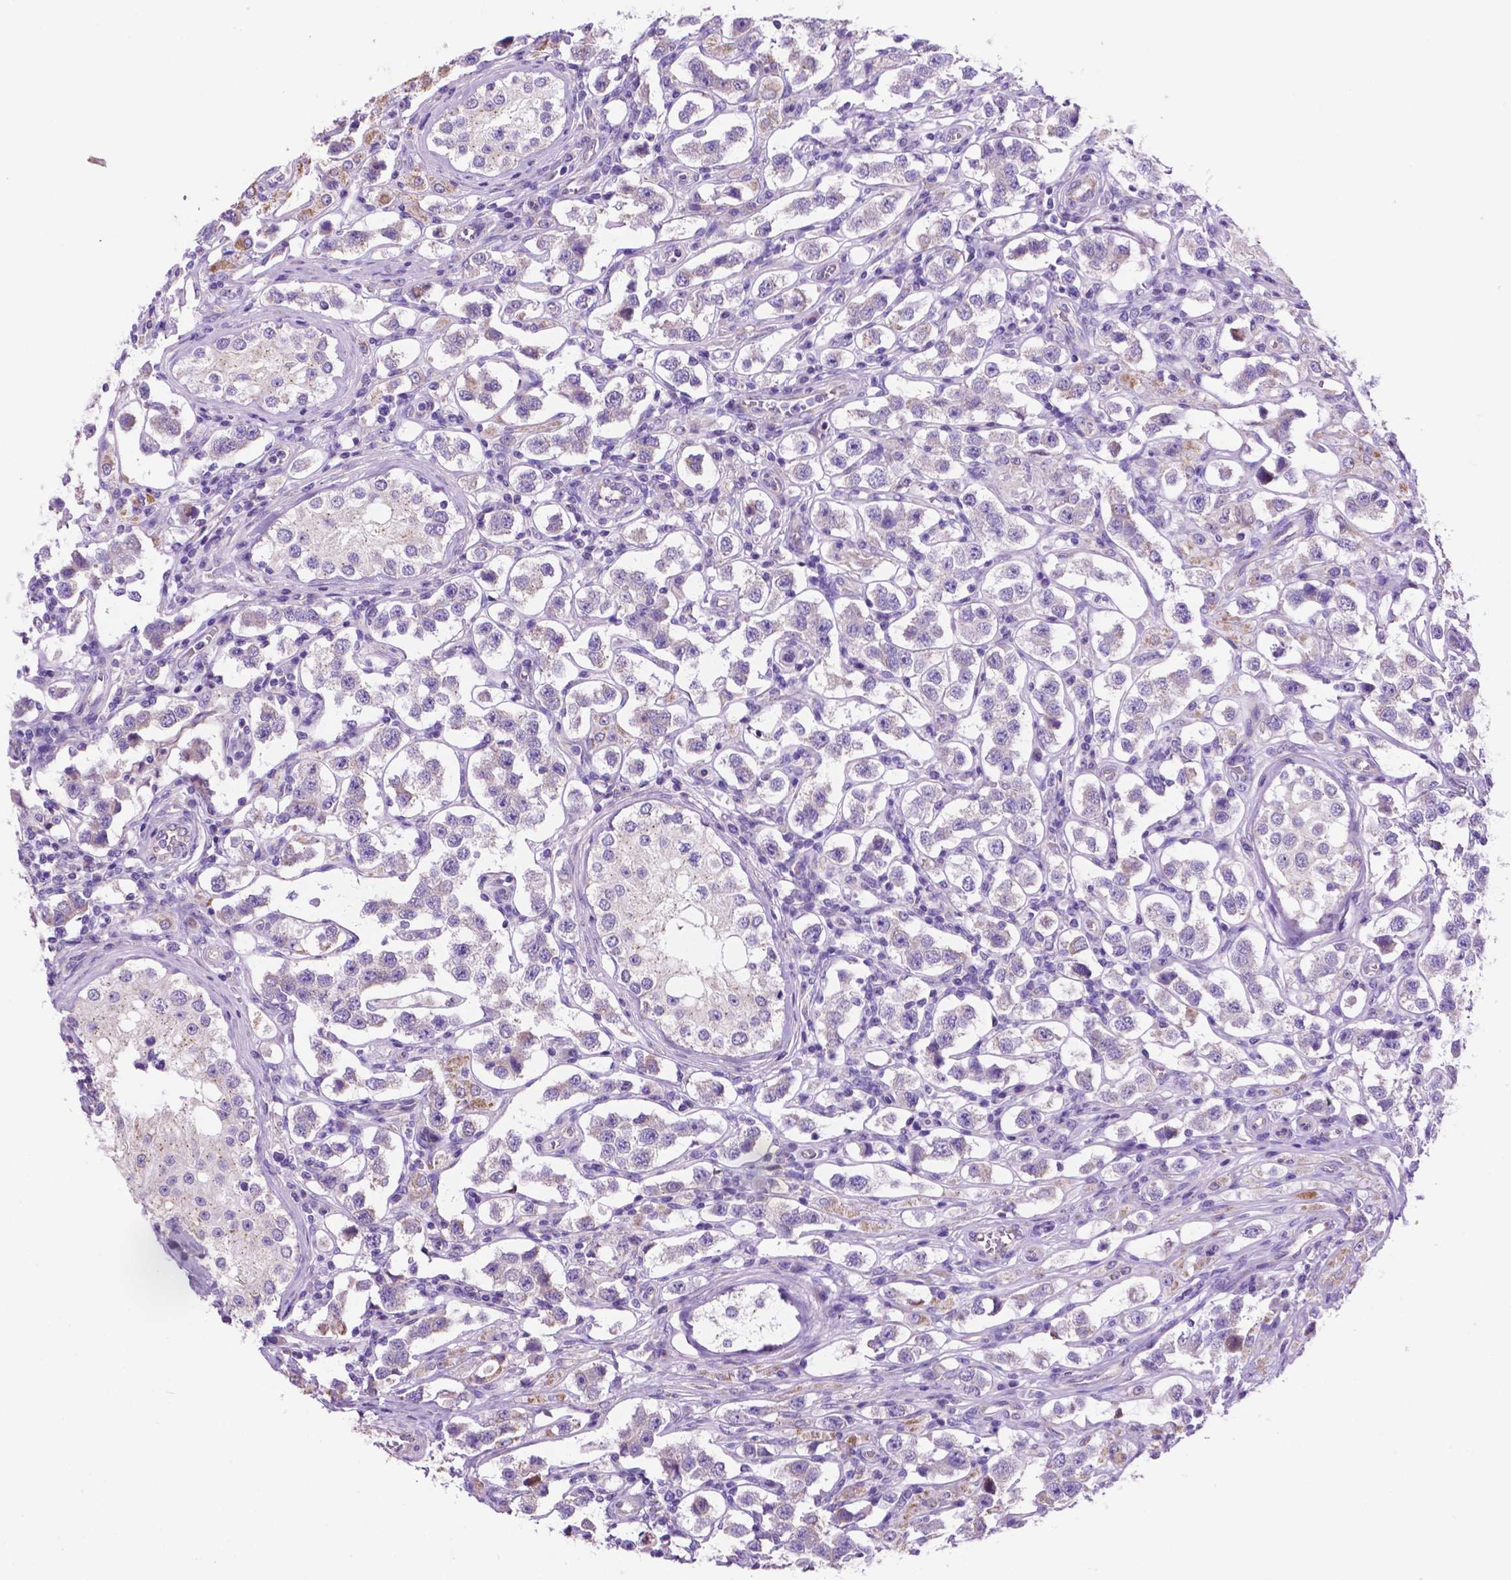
{"staining": {"intensity": "negative", "quantity": "none", "location": "none"}, "tissue": "testis cancer", "cell_type": "Tumor cells", "image_type": "cancer", "snomed": [{"axis": "morphology", "description": "Seminoma, NOS"}, {"axis": "topography", "description": "Testis"}], "caption": "Photomicrograph shows no protein positivity in tumor cells of seminoma (testis) tissue. The staining was performed using DAB (3,3'-diaminobenzidine) to visualize the protein expression in brown, while the nuclei were stained in blue with hematoxylin (Magnification: 20x).", "gene": "TMEM121B", "patient": {"sex": "male", "age": 37}}